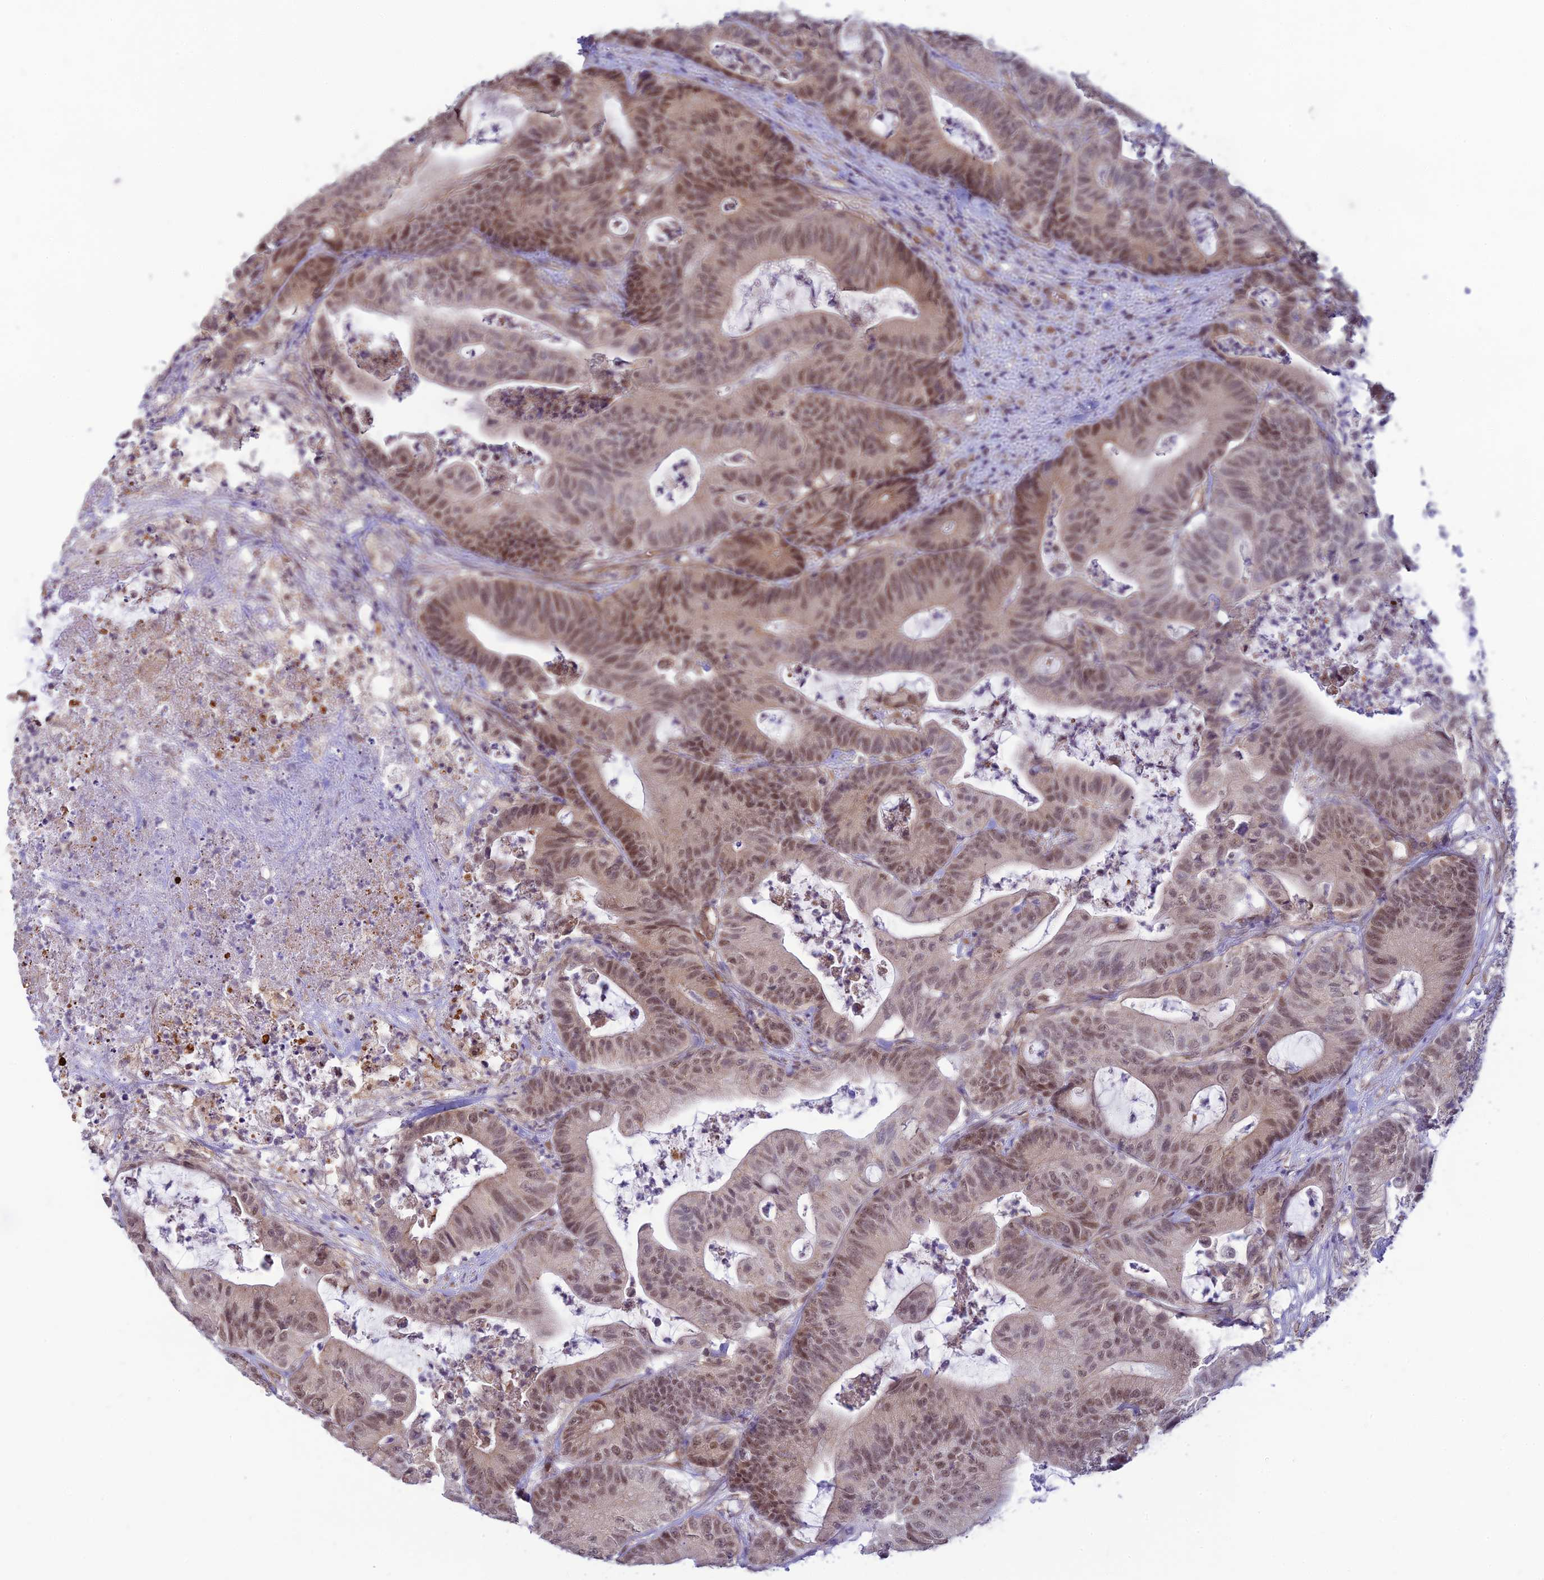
{"staining": {"intensity": "moderate", "quantity": "25%-75%", "location": "nuclear"}, "tissue": "colorectal cancer", "cell_type": "Tumor cells", "image_type": "cancer", "snomed": [{"axis": "morphology", "description": "Adenocarcinoma, NOS"}, {"axis": "topography", "description": "Colon"}], "caption": "A brown stain highlights moderate nuclear expression of a protein in colorectal cancer (adenocarcinoma) tumor cells. Immunohistochemistry (ihc) stains the protein in brown and the nuclei are stained blue.", "gene": "SKIC8", "patient": {"sex": "female", "age": 84}}